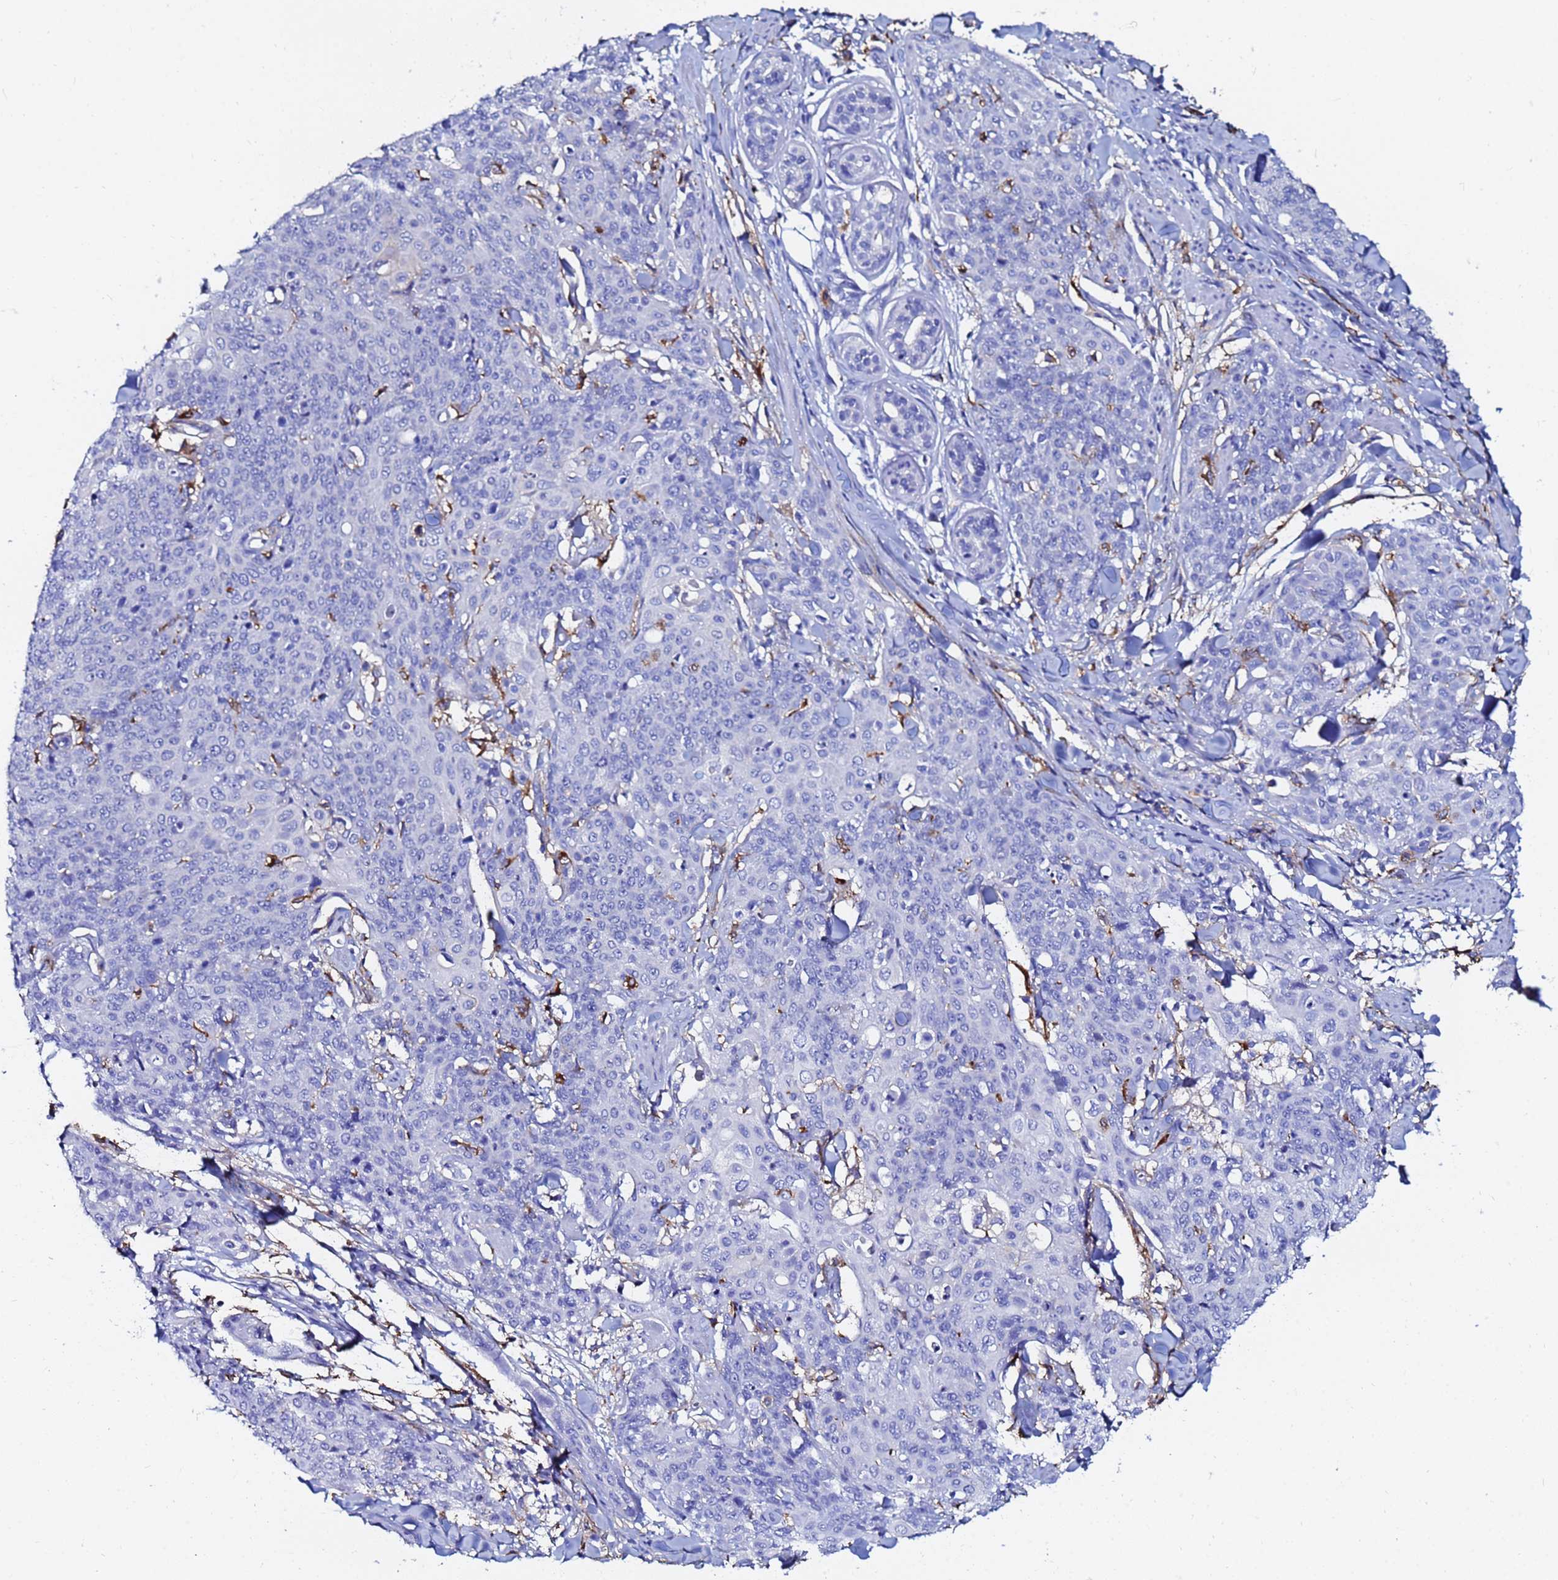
{"staining": {"intensity": "negative", "quantity": "none", "location": "none"}, "tissue": "skin cancer", "cell_type": "Tumor cells", "image_type": "cancer", "snomed": [{"axis": "morphology", "description": "Squamous cell carcinoma, NOS"}, {"axis": "topography", "description": "Skin"}, {"axis": "topography", "description": "Vulva"}], "caption": "Tumor cells are negative for protein expression in human skin cancer (squamous cell carcinoma).", "gene": "BASP1", "patient": {"sex": "female", "age": 85}}